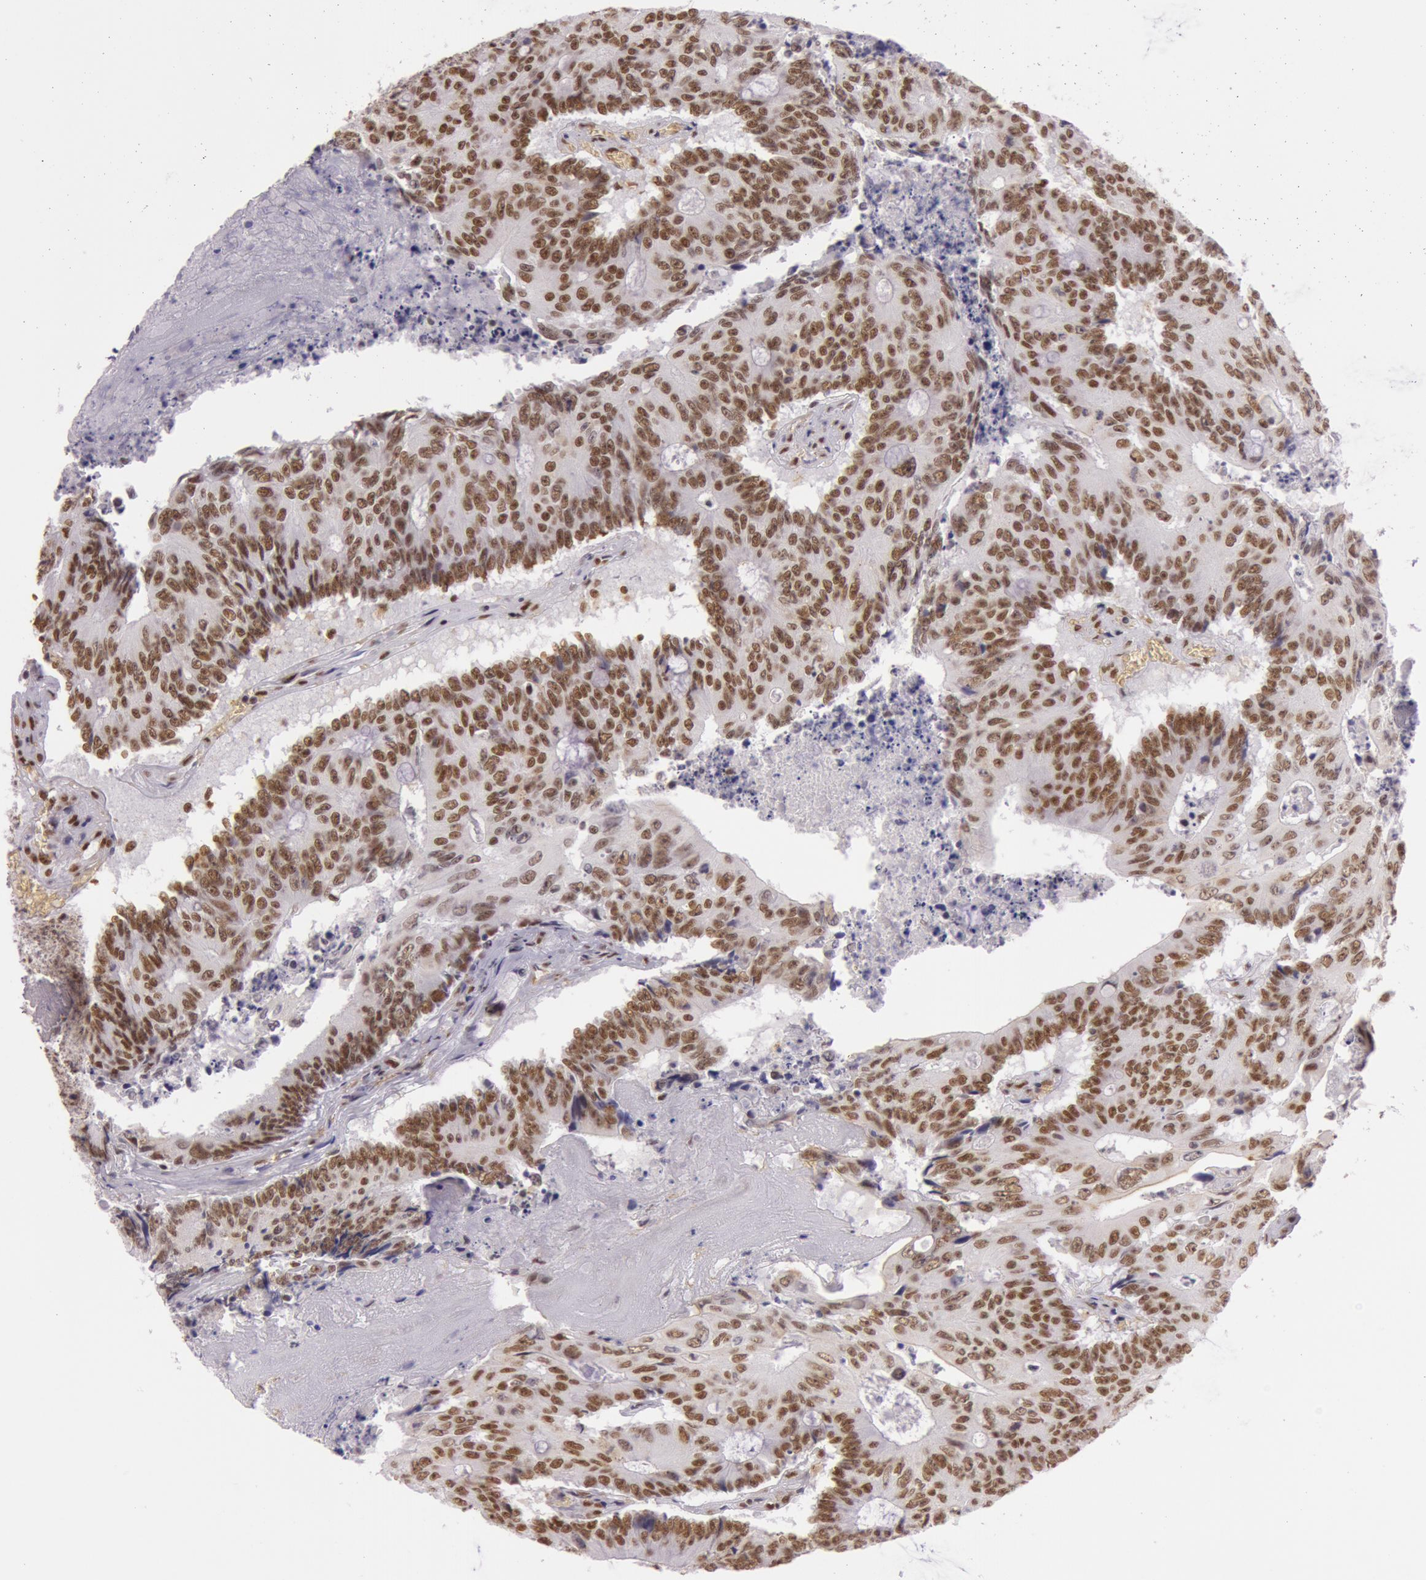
{"staining": {"intensity": "strong", "quantity": ">75%", "location": "nuclear"}, "tissue": "colorectal cancer", "cell_type": "Tumor cells", "image_type": "cancer", "snomed": [{"axis": "morphology", "description": "Adenocarcinoma, NOS"}, {"axis": "topography", "description": "Colon"}], "caption": "This is a photomicrograph of IHC staining of colorectal cancer (adenocarcinoma), which shows strong positivity in the nuclear of tumor cells.", "gene": "NBN", "patient": {"sex": "male", "age": 65}}